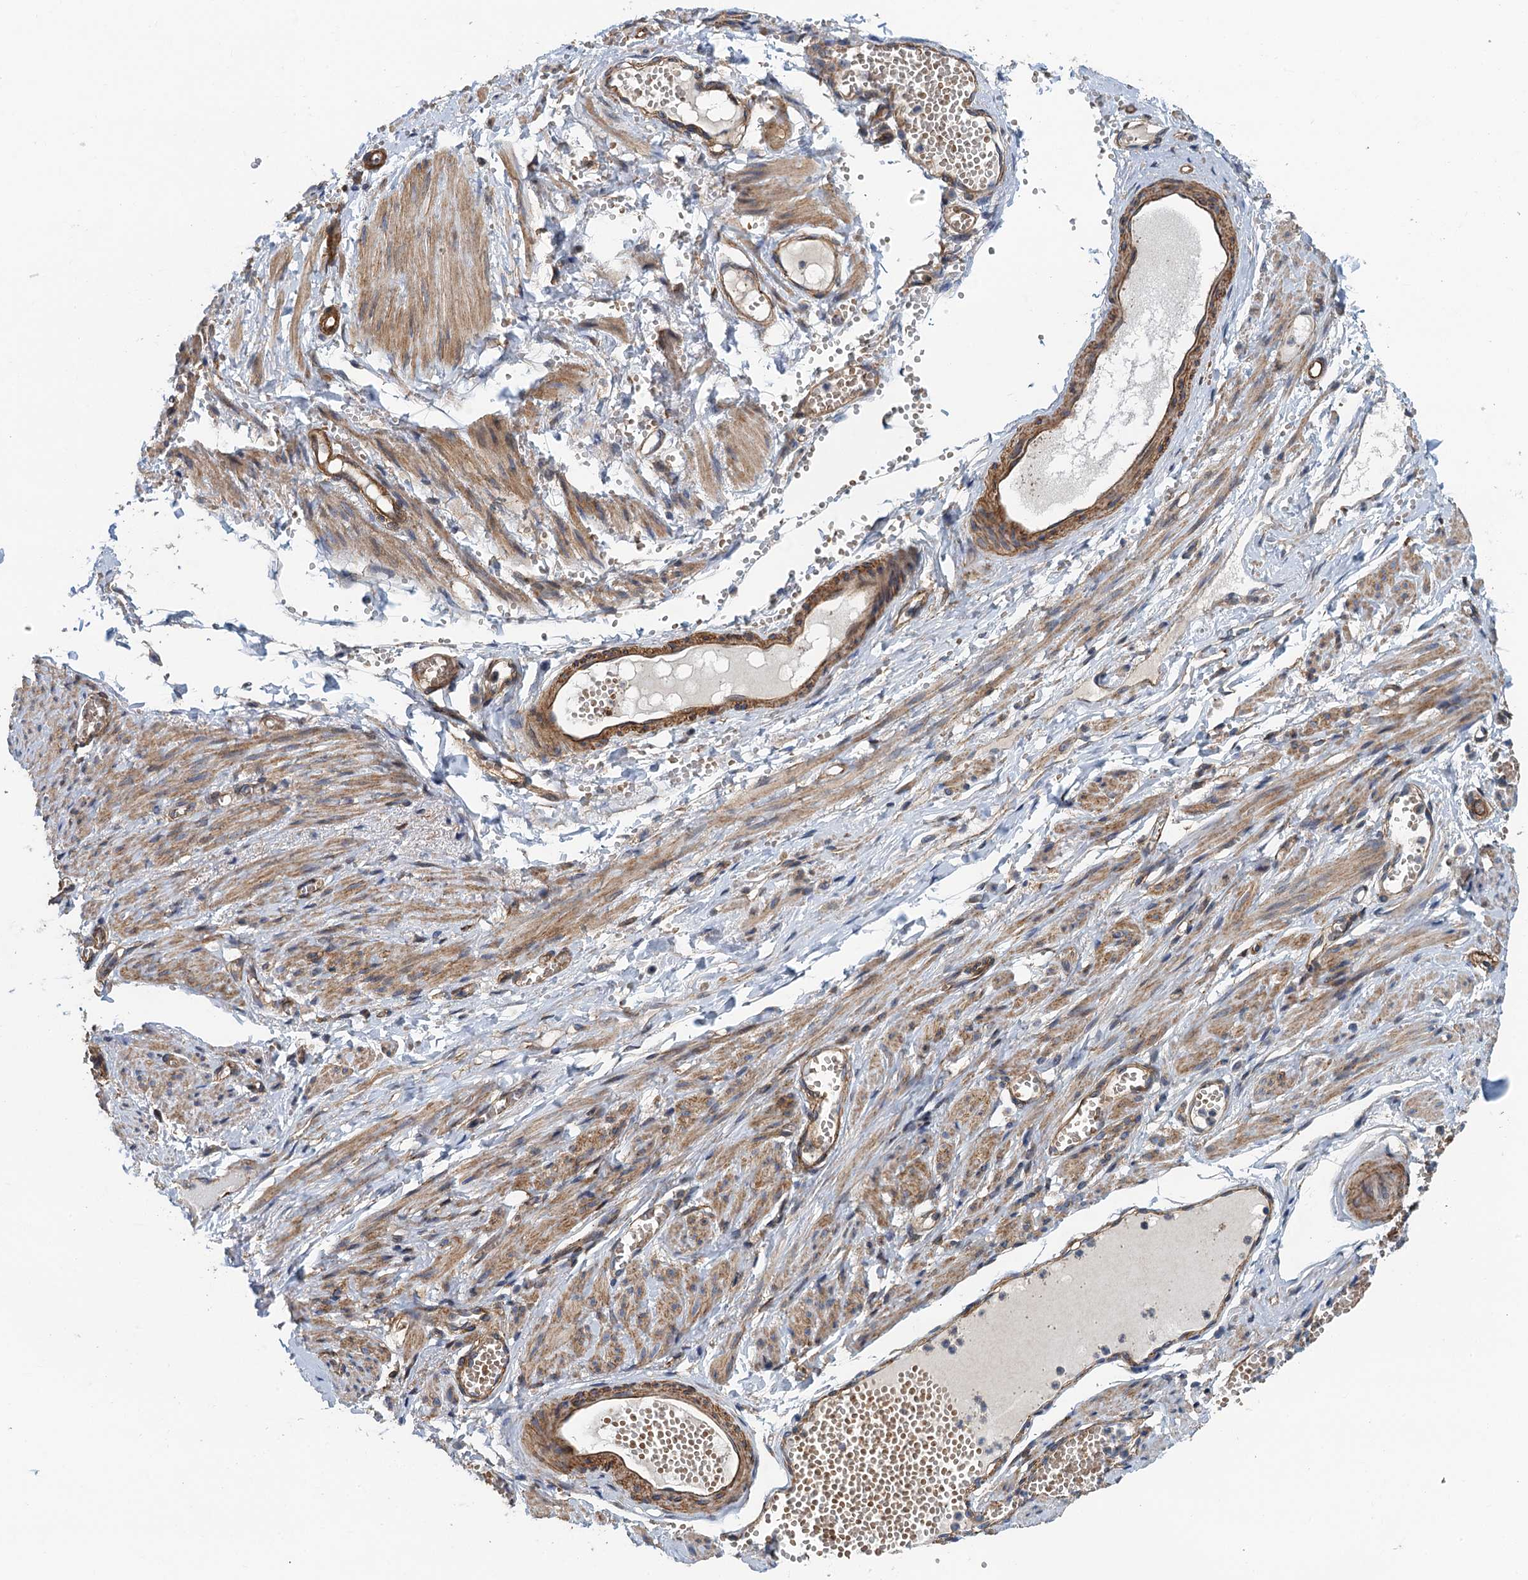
{"staining": {"intensity": "negative", "quantity": "none", "location": "none"}, "tissue": "soft tissue", "cell_type": "Chondrocytes", "image_type": "normal", "snomed": [{"axis": "morphology", "description": "Normal tissue, NOS"}, {"axis": "topography", "description": "Smooth muscle"}, {"axis": "topography", "description": "Peripheral nerve tissue"}], "caption": "Immunohistochemistry micrograph of unremarkable soft tissue: soft tissue stained with DAB (3,3'-diaminobenzidine) reveals no significant protein staining in chondrocytes. (DAB IHC with hematoxylin counter stain).", "gene": "RSAD2", "patient": {"sex": "female", "age": 39}}